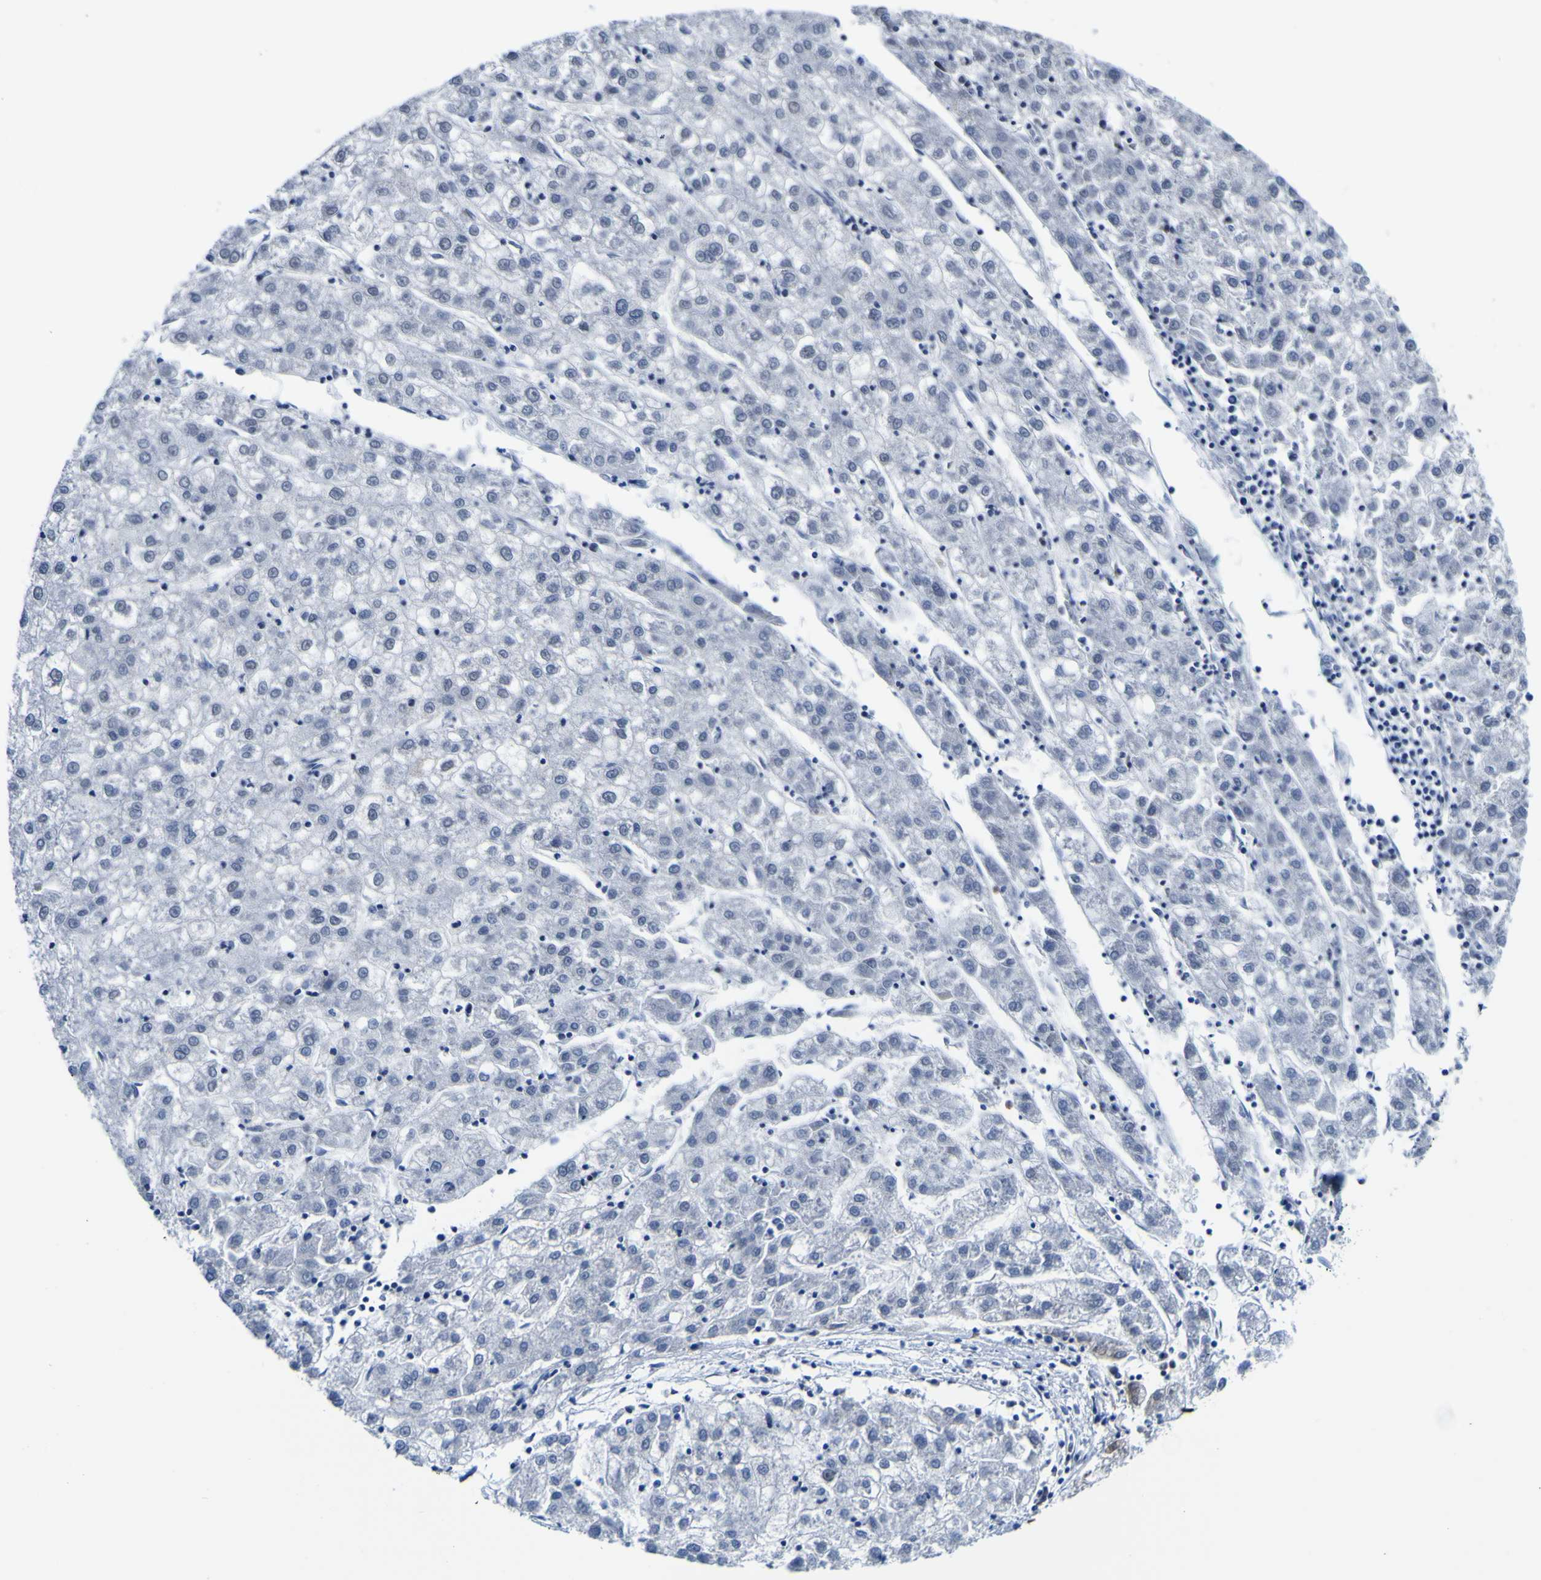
{"staining": {"intensity": "negative", "quantity": "none", "location": "none"}, "tissue": "liver cancer", "cell_type": "Tumor cells", "image_type": "cancer", "snomed": [{"axis": "morphology", "description": "Carcinoma, Hepatocellular, NOS"}, {"axis": "topography", "description": "Liver"}], "caption": "Human liver cancer (hepatocellular carcinoma) stained for a protein using IHC displays no positivity in tumor cells.", "gene": "CUL4B", "patient": {"sex": "male", "age": 72}}